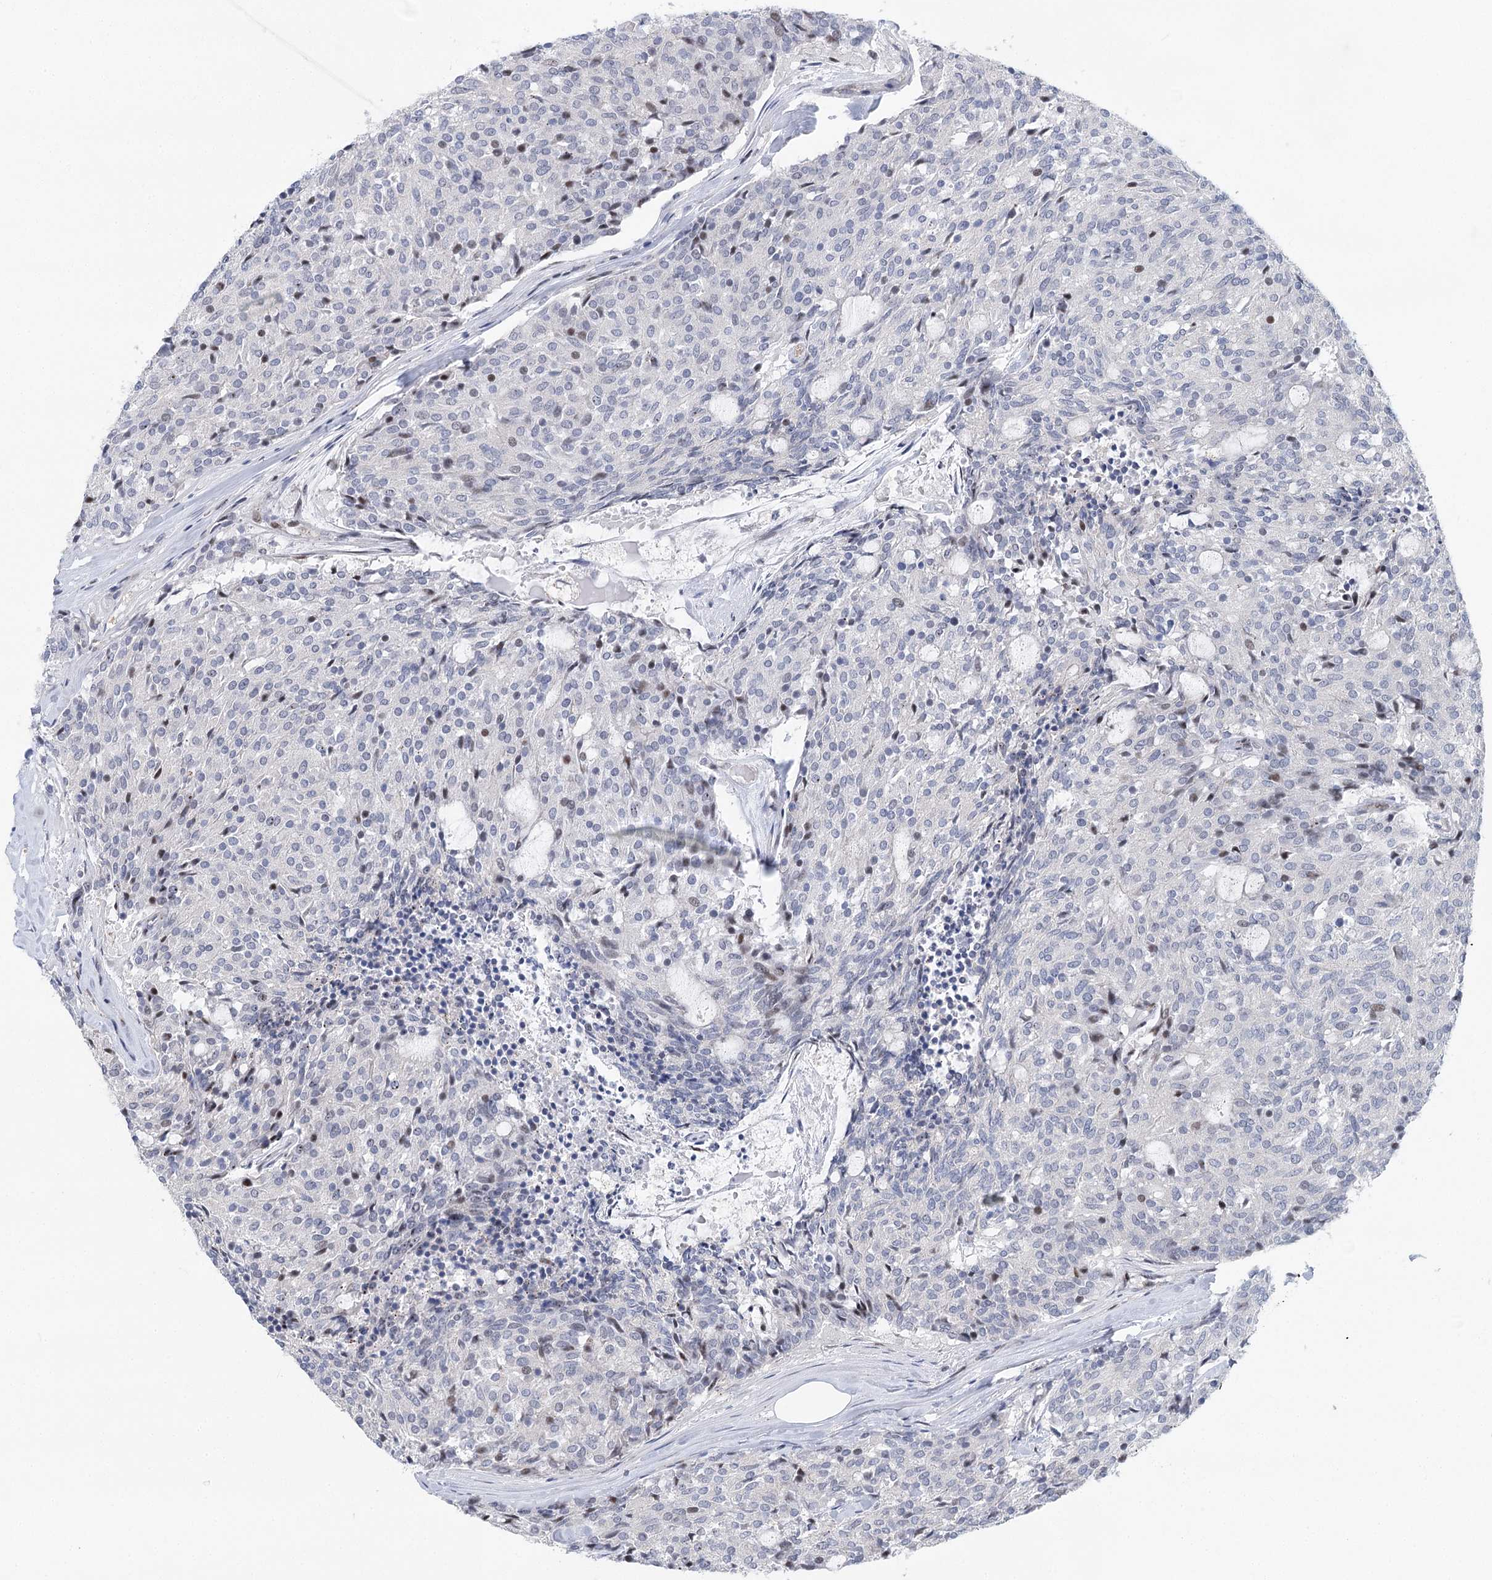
{"staining": {"intensity": "negative", "quantity": "none", "location": "none"}, "tissue": "carcinoid", "cell_type": "Tumor cells", "image_type": "cancer", "snomed": [{"axis": "morphology", "description": "Carcinoid, malignant, NOS"}, {"axis": "topography", "description": "Pancreas"}], "caption": "High power microscopy image of an IHC histopathology image of carcinoid (malignant), revealing no significant staining in tumor cells.", "gene": "CAMTA1", "patient": {"sex": "female", "age": 54}}